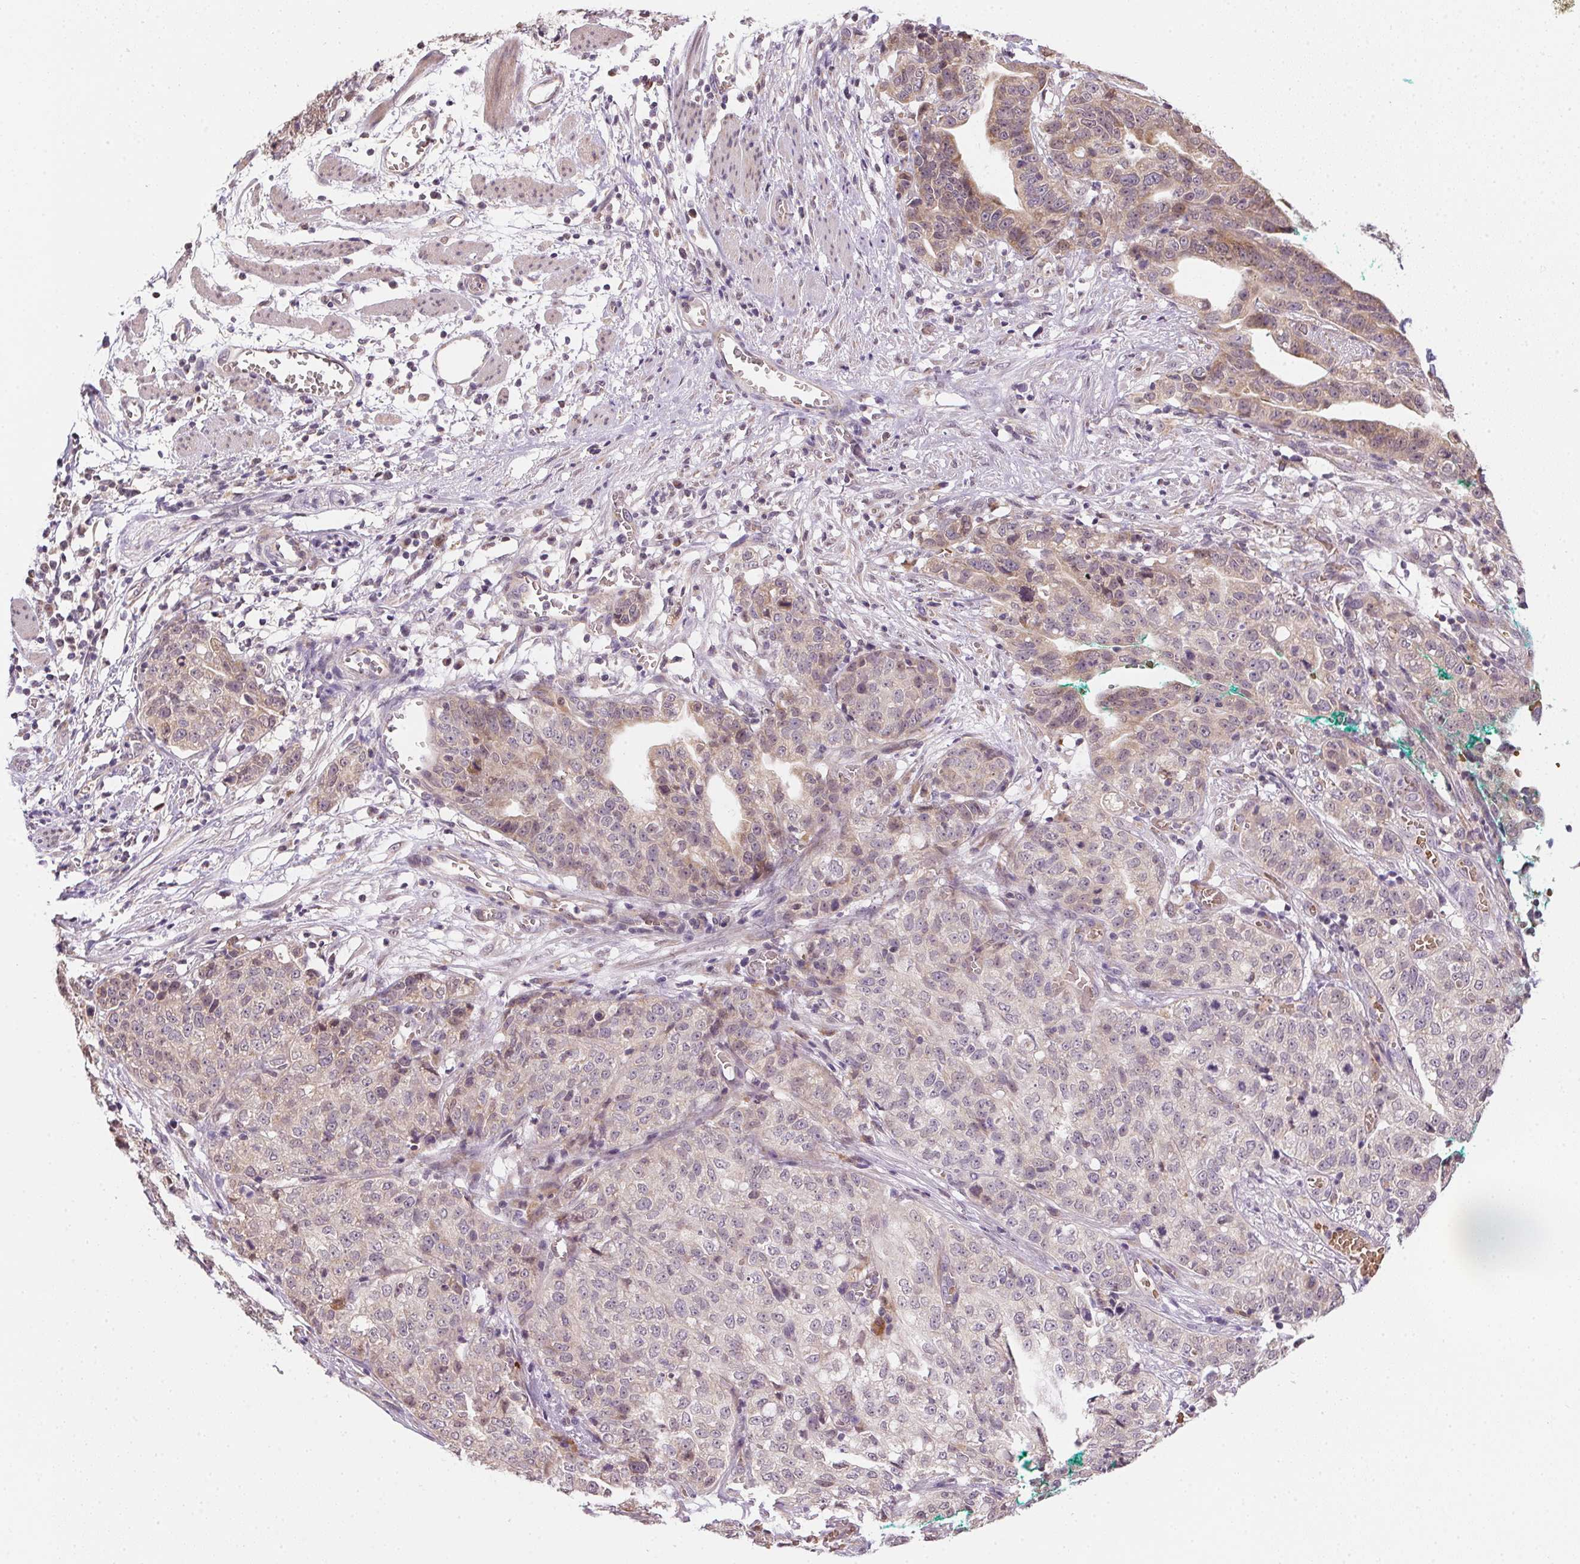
{"staining": {"intensity": "weak", "quantity": "<25%", "location": "cytoplasmic/membranous"}, "tissue": "stomach cancer", "cell_type": "Tumor cells", "image_type": "cancer", "snomed": [{"axis": "morphology", "description": "Adenocarcinoma, NOS"}, {"axis": "topography", "description": "Stomach, upper"}], "caption": "Tumor cells are negative for brown protein staining in stomach adenocarcinoma. The staining is performed using DAB brown chromogen with nuclei counter-stained in using hematoxylin.", "gene": "METTL13", "patient": {"sex": "female", "age": 67}}